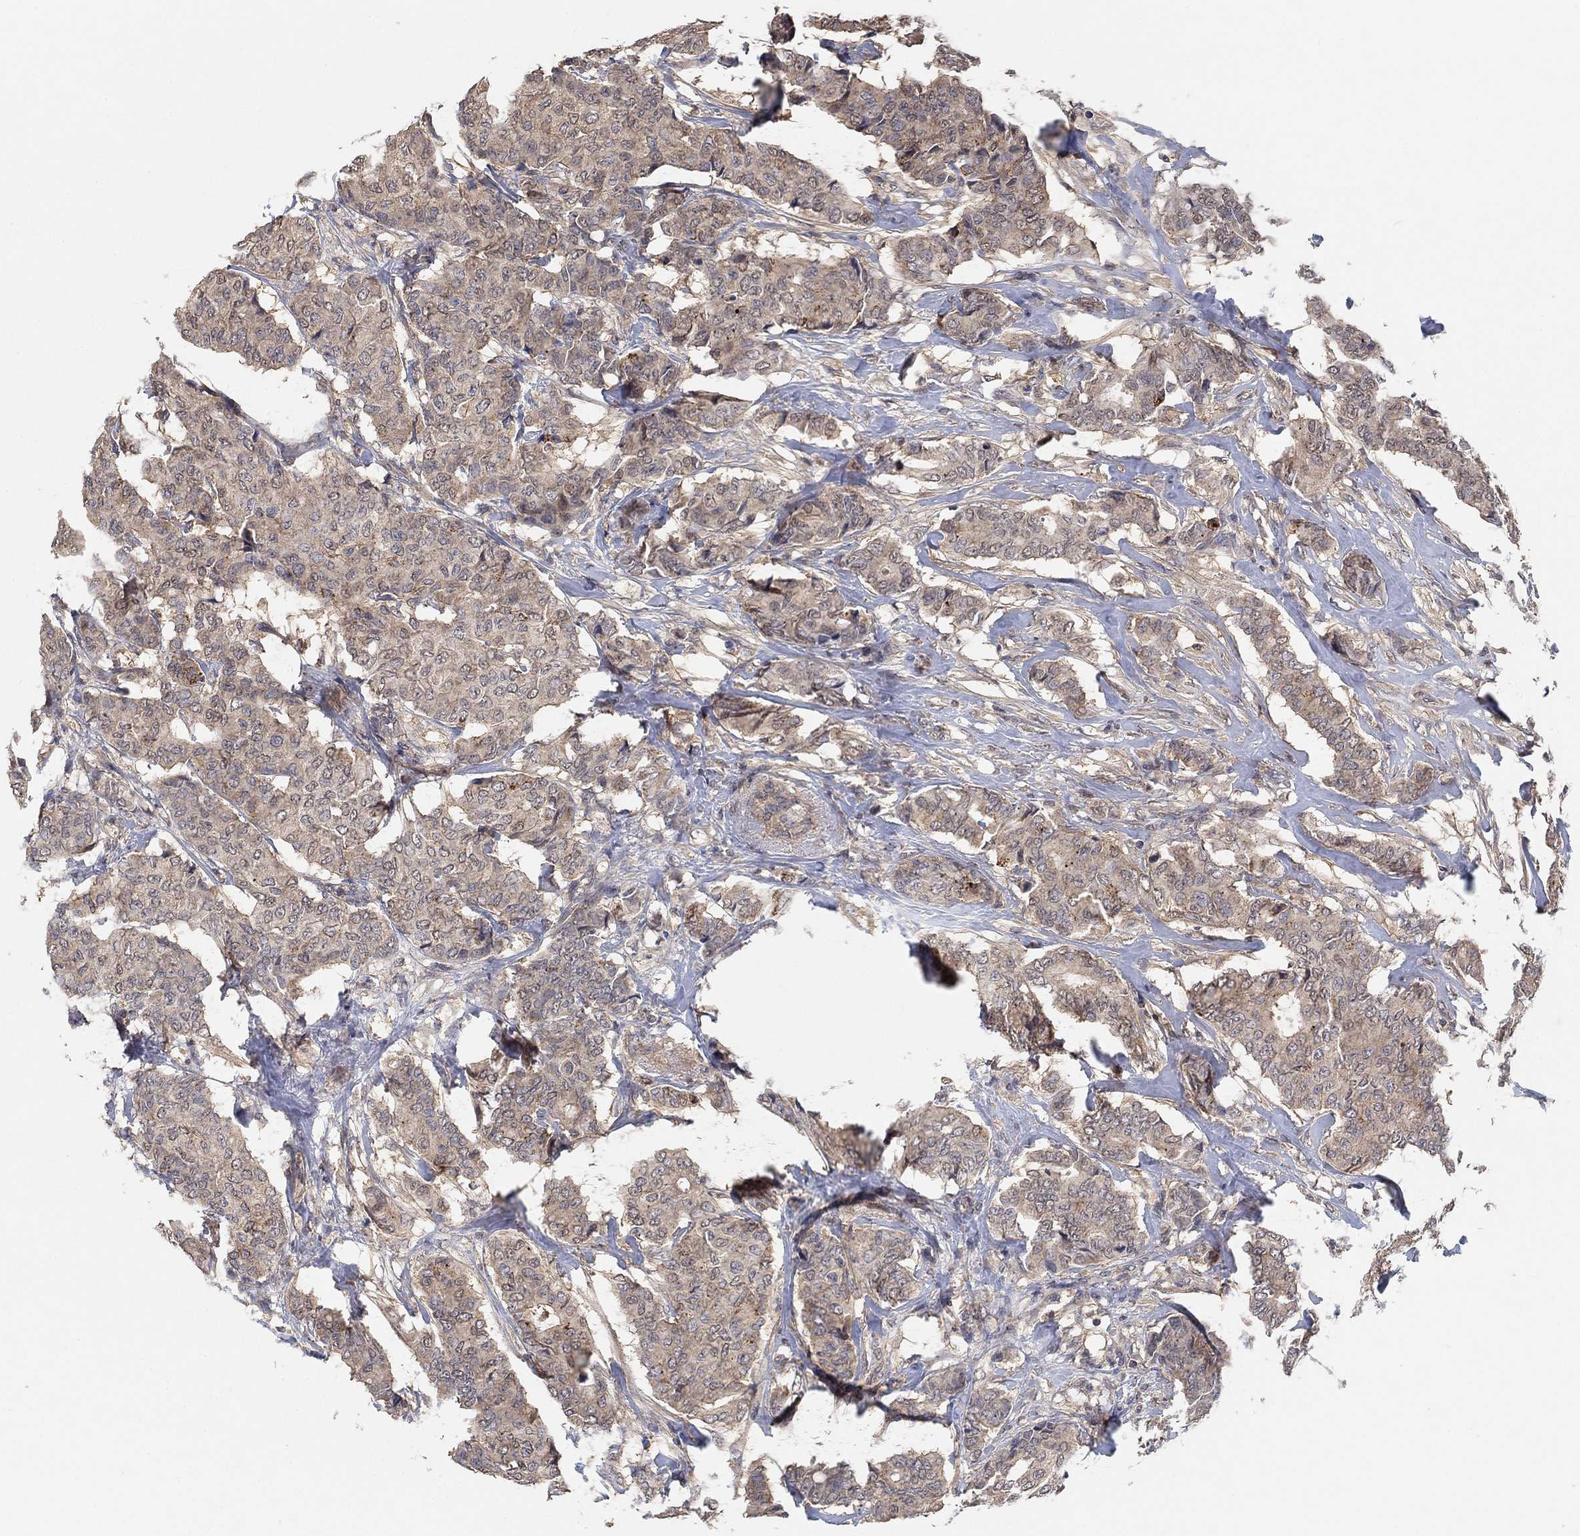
{"staining": {"intensity": "negative", "quantity": "none", "location": "none"}, "tissue": "breast cancer", "cell_type": "Tumor cells", "image_type": "cancer", "snomed": [{"axis": "morphology", "description": "Duct carcinoma"}, {"axis": "topography", "description": "Breast"}], "caption": "DAB (3,3'-diaminobenzidine) immunohistochemical staining of human breast cancer (intraductal carcinoma) reveals no significant positivity in tumor cells.", "gene": "CCDC43", "patient": {"sex": "female", "age": 75}}